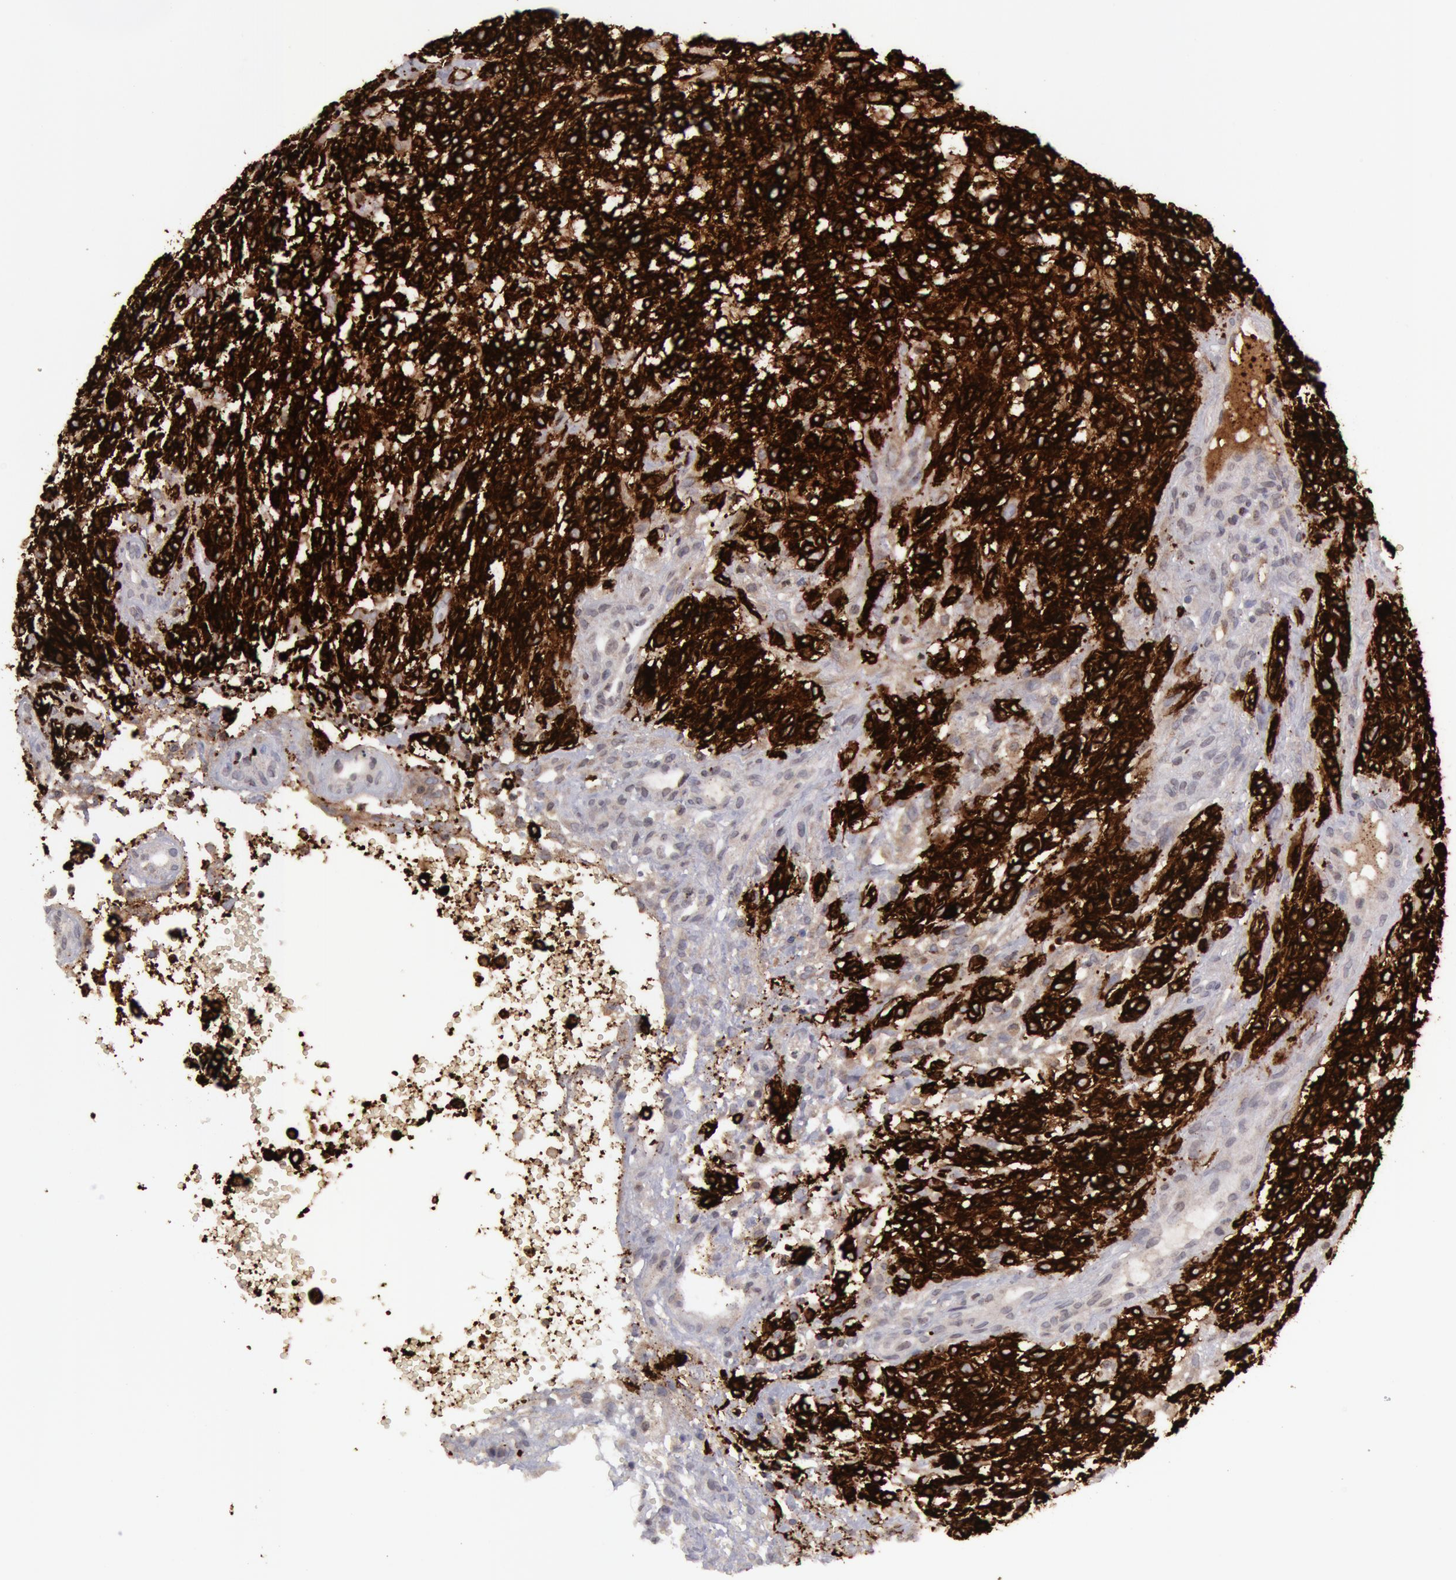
{"staining": {"intensity": "strong", "quantity": ">75%", "location": "cytoplasmic/membranous"}, "tissue": "glioma", "cell_type": "Tumor cells", "image_type": "cancer", "snomed": [{"axis": "morphology", "description": "Glioma, malignant, High grade"}, {"axis": "topography", "description": "Brain"}], "caption": "Immunohistochemical staining of malignant glioma (high-grade) demonstrates high levels of strong cytoplasmic/membranous protein expression in about >75% of tumor cells.", "gene": "ERBB2", "patient": {"sex": "male", "age": 66}}